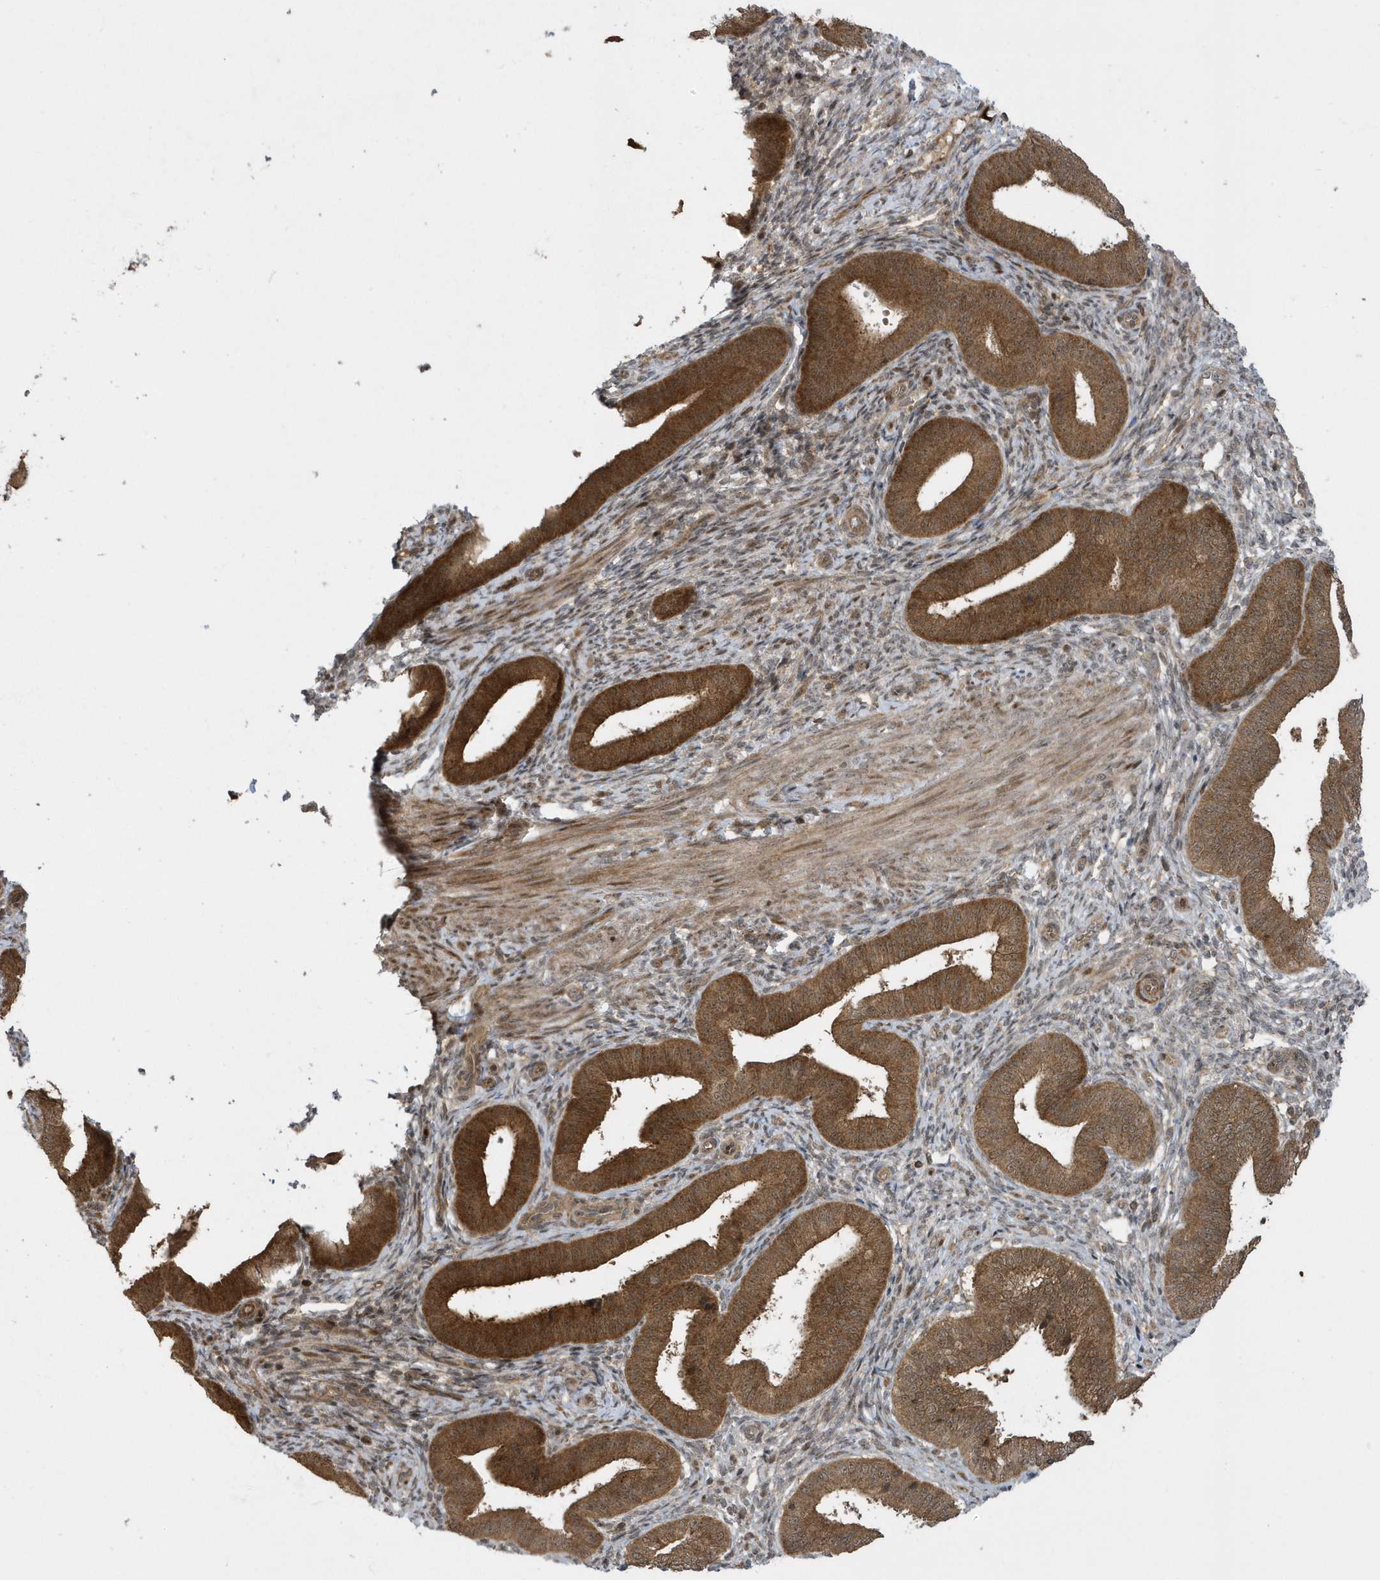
{"staining": {"intensity": "moderate", "quantity": "<25%", "location": "cytoplasmic/membranous"}, "tissue": "endometrium", "cell_type": "Cells in endometrial stroma", "image_type": "normal", "snomed": [{"axis": "morphology", "description": "Normal tissue, NOS"}, {"axis": "topography", "description": "Endometrium"}], "caption": "The immunohistochemical stain highlights moderate cytoplasmic/membranous staining in cells in endometrial stroma of unremarkable endometrium. The protein is stained brown, and the nuclei are stained in blue (DAB IHC with brightfield microscopy, high magnification).", "gene": "STAMBP", "patient": {"sex": "female", "age": 39}}